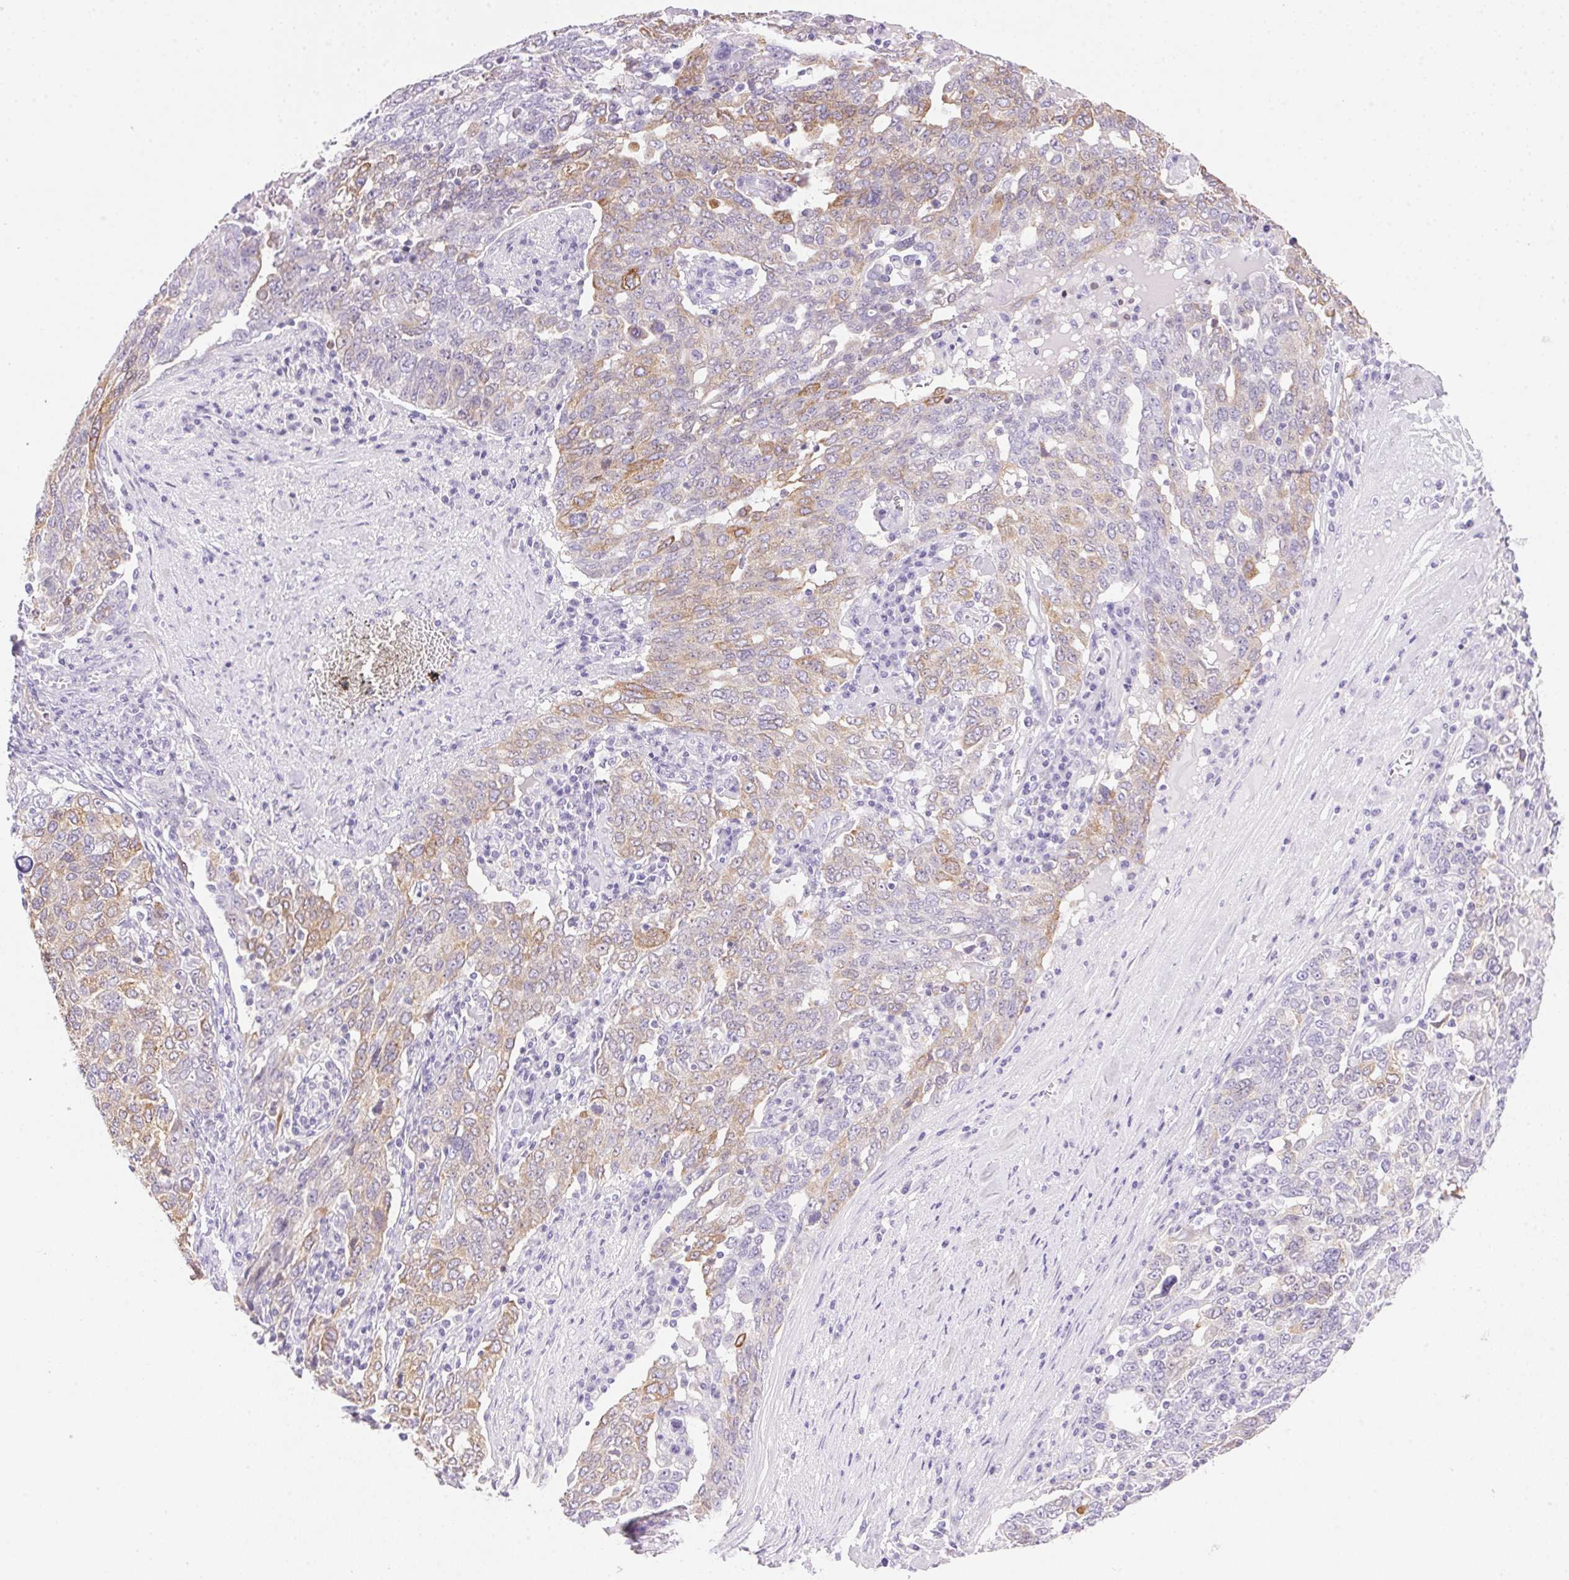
{"staining": {"intensity": "weak", "quantity": "25%-75%", "location": "cytoplasmic/membranous"}, "tissue": "ovarian cancer", "cell_type": "Tumor cells", "image_type": "cancer", "snomed": [{"axis": "morphology", "description": "Carcinoma, endometroid"}, {"axis": "topography", "description": "Ovary"}], "caption": "Ovarian endometroid carcinoma was stained to show a protein in brown. There is low levels of weak cytoplasmic/membranous staining in about 25%-75% of tumor cells.", "gene": "DHCR24", "patient": {"sex": "female", "age": 62}}